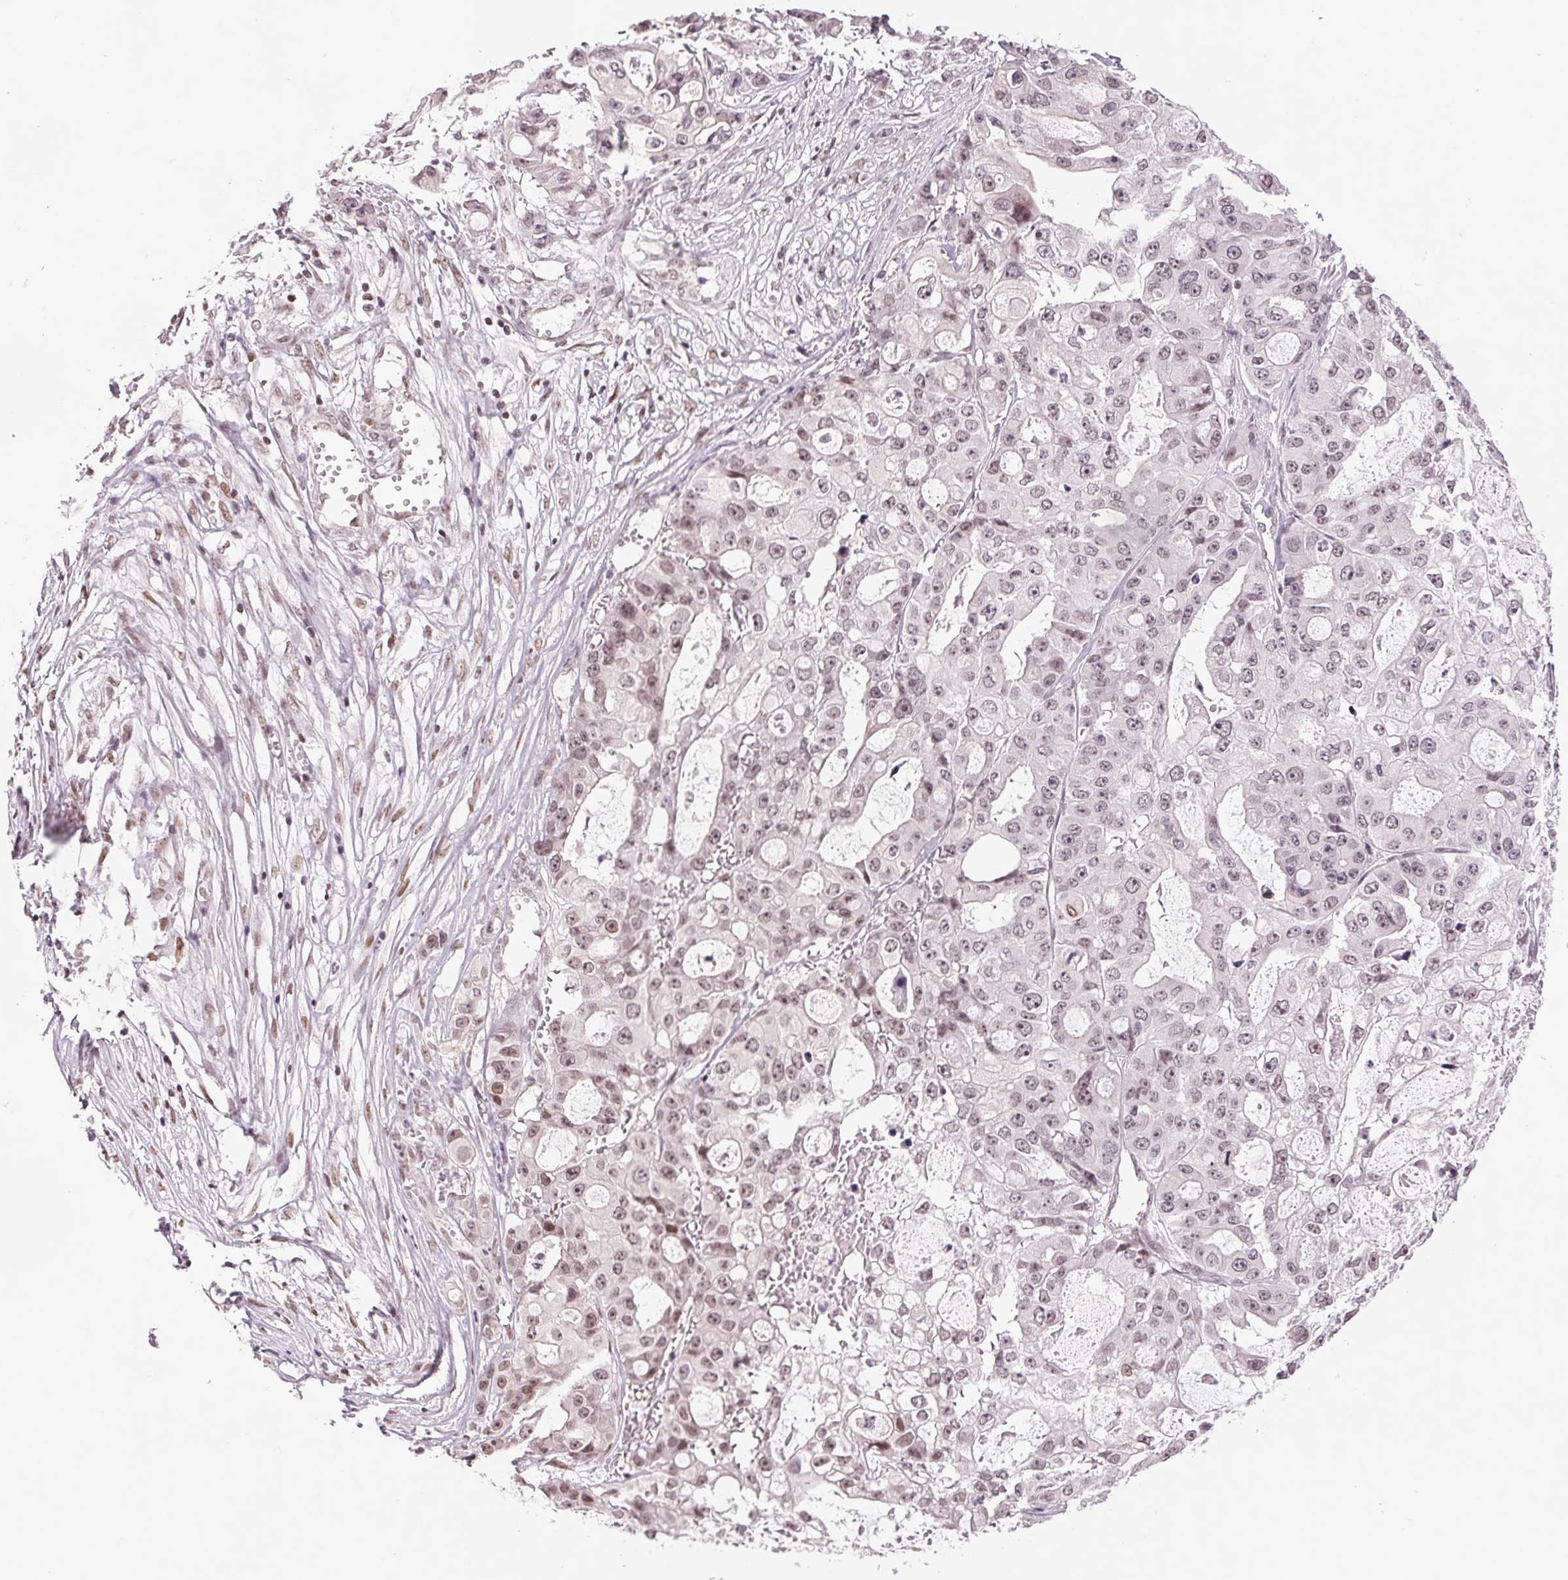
{"staining": {"intensity": "moderate", "quantity": "<25%", "location": "nuclear"}, "tissue": "endometrial cancer", "cell_type": "Tumor cells", "image_type": "cancer", "snomed": [{"axis": "morphology", "description": "Adenocarcinoma, NOS"}, {"axis": "topography", "description": "Endometrium"}], "caption": "There is low levels of moderate nuclear expression in tumor cells of adenocarcinoma (endometrial), as demonstrated by immunohistochemical staining (brown color).", "gene": "XPC", "patient": {"sex": "female", "age": 79}}